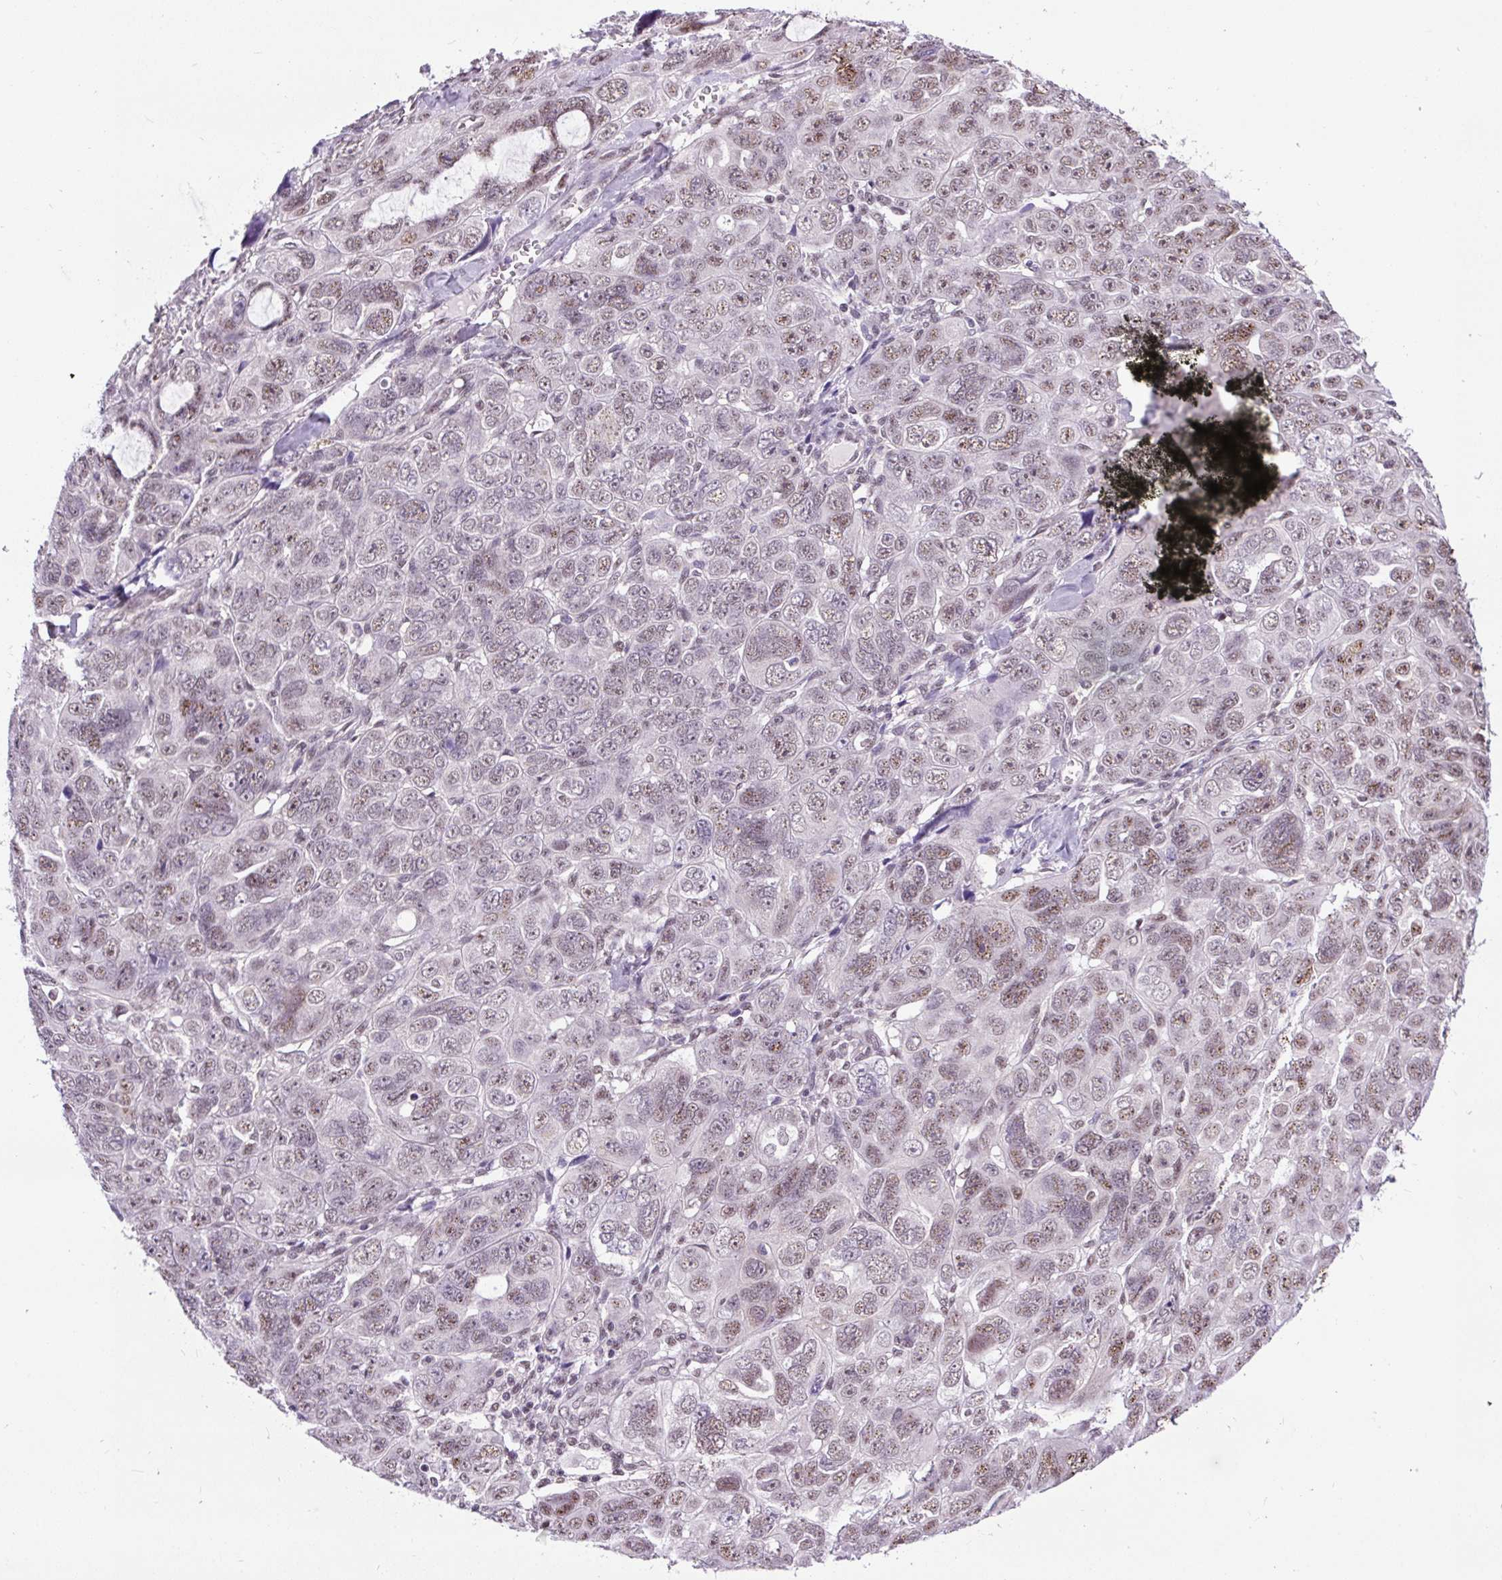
{"staining": {"intensity": "weak", "quantity": "25%-75%", "location": "nuclear"}, "tissue": "ovarian cancer", "cell_type": "Tumor cells", "image_type": "cancer", "snomed": [{"axis": "morphology", "description": "Cystadenocarcinoma, serous, NOS"}, {"axis": "topography", "description": "Ovary"}], "caption": "An immunohistochemistry (IHC) micrograph of tumor tissue is shown. Protein staining in brown labels weak nuclear positivity in ovarian cancer (serous cystadenocarcinoma) within tumor cells.", "gene": "SMC5", "patient": {"sex": "female", "age": 63}}